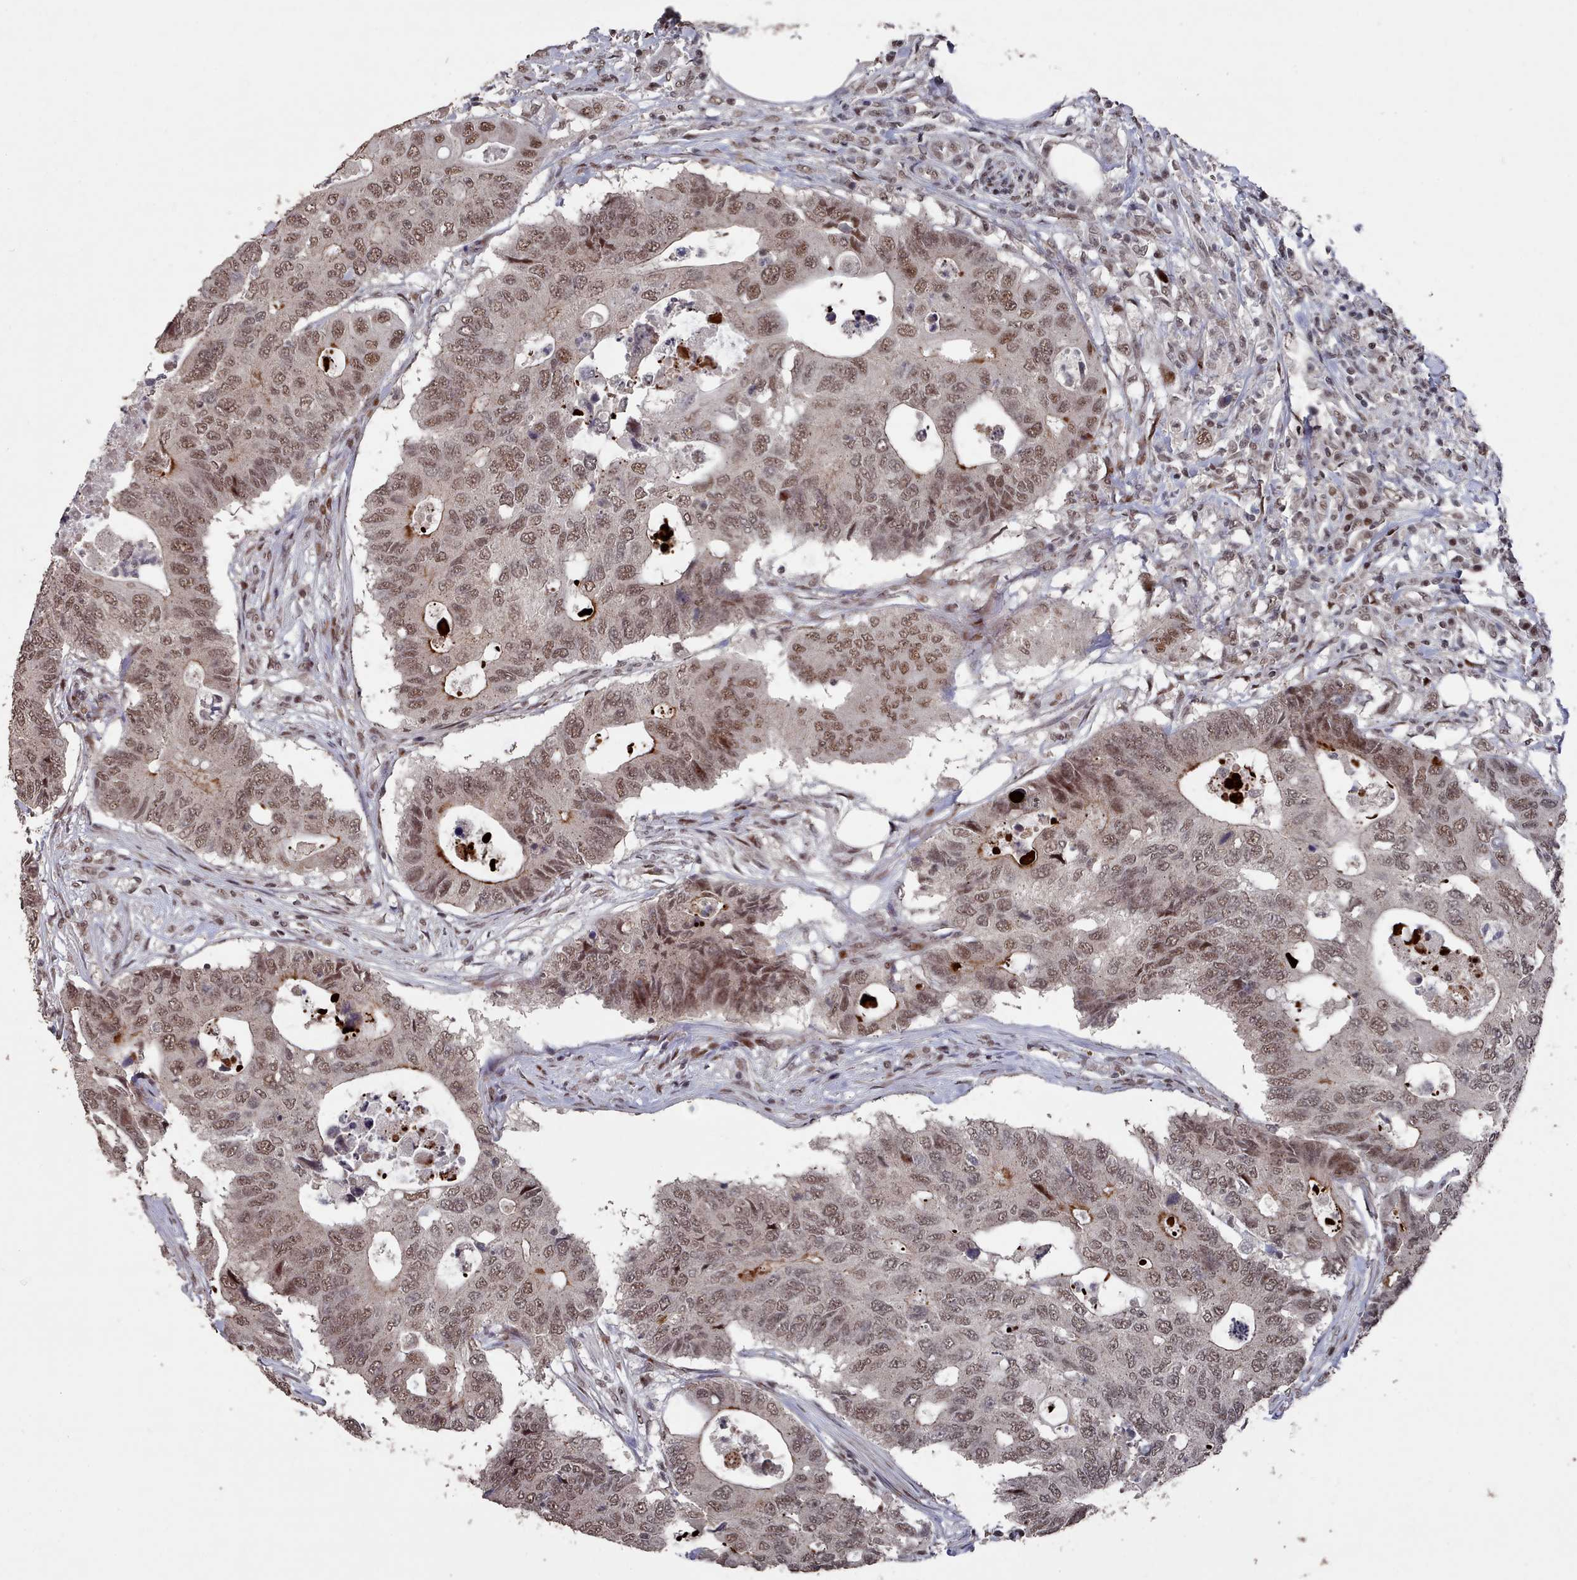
{"staining": {"intensity": "moderate", "quantity": ">75%", "location": "nuclear"}, "tissue": "colorectal cancer", "cell_type": "Tumor cells", "image_type": "cancer", "snomed": [{"axis": "morphology", "description": "Adenocarcinoma, NOS"}, {"axis": "topography", "description": "Colon"}], "caption": "The photomicrograph reveals a brown stain indicating the presence of a protein in the nuclear of tumor cells in colorectal adenocarcinoma.", "gene": "PNRC2", "patient": {"sex": "male", "age": 71}}